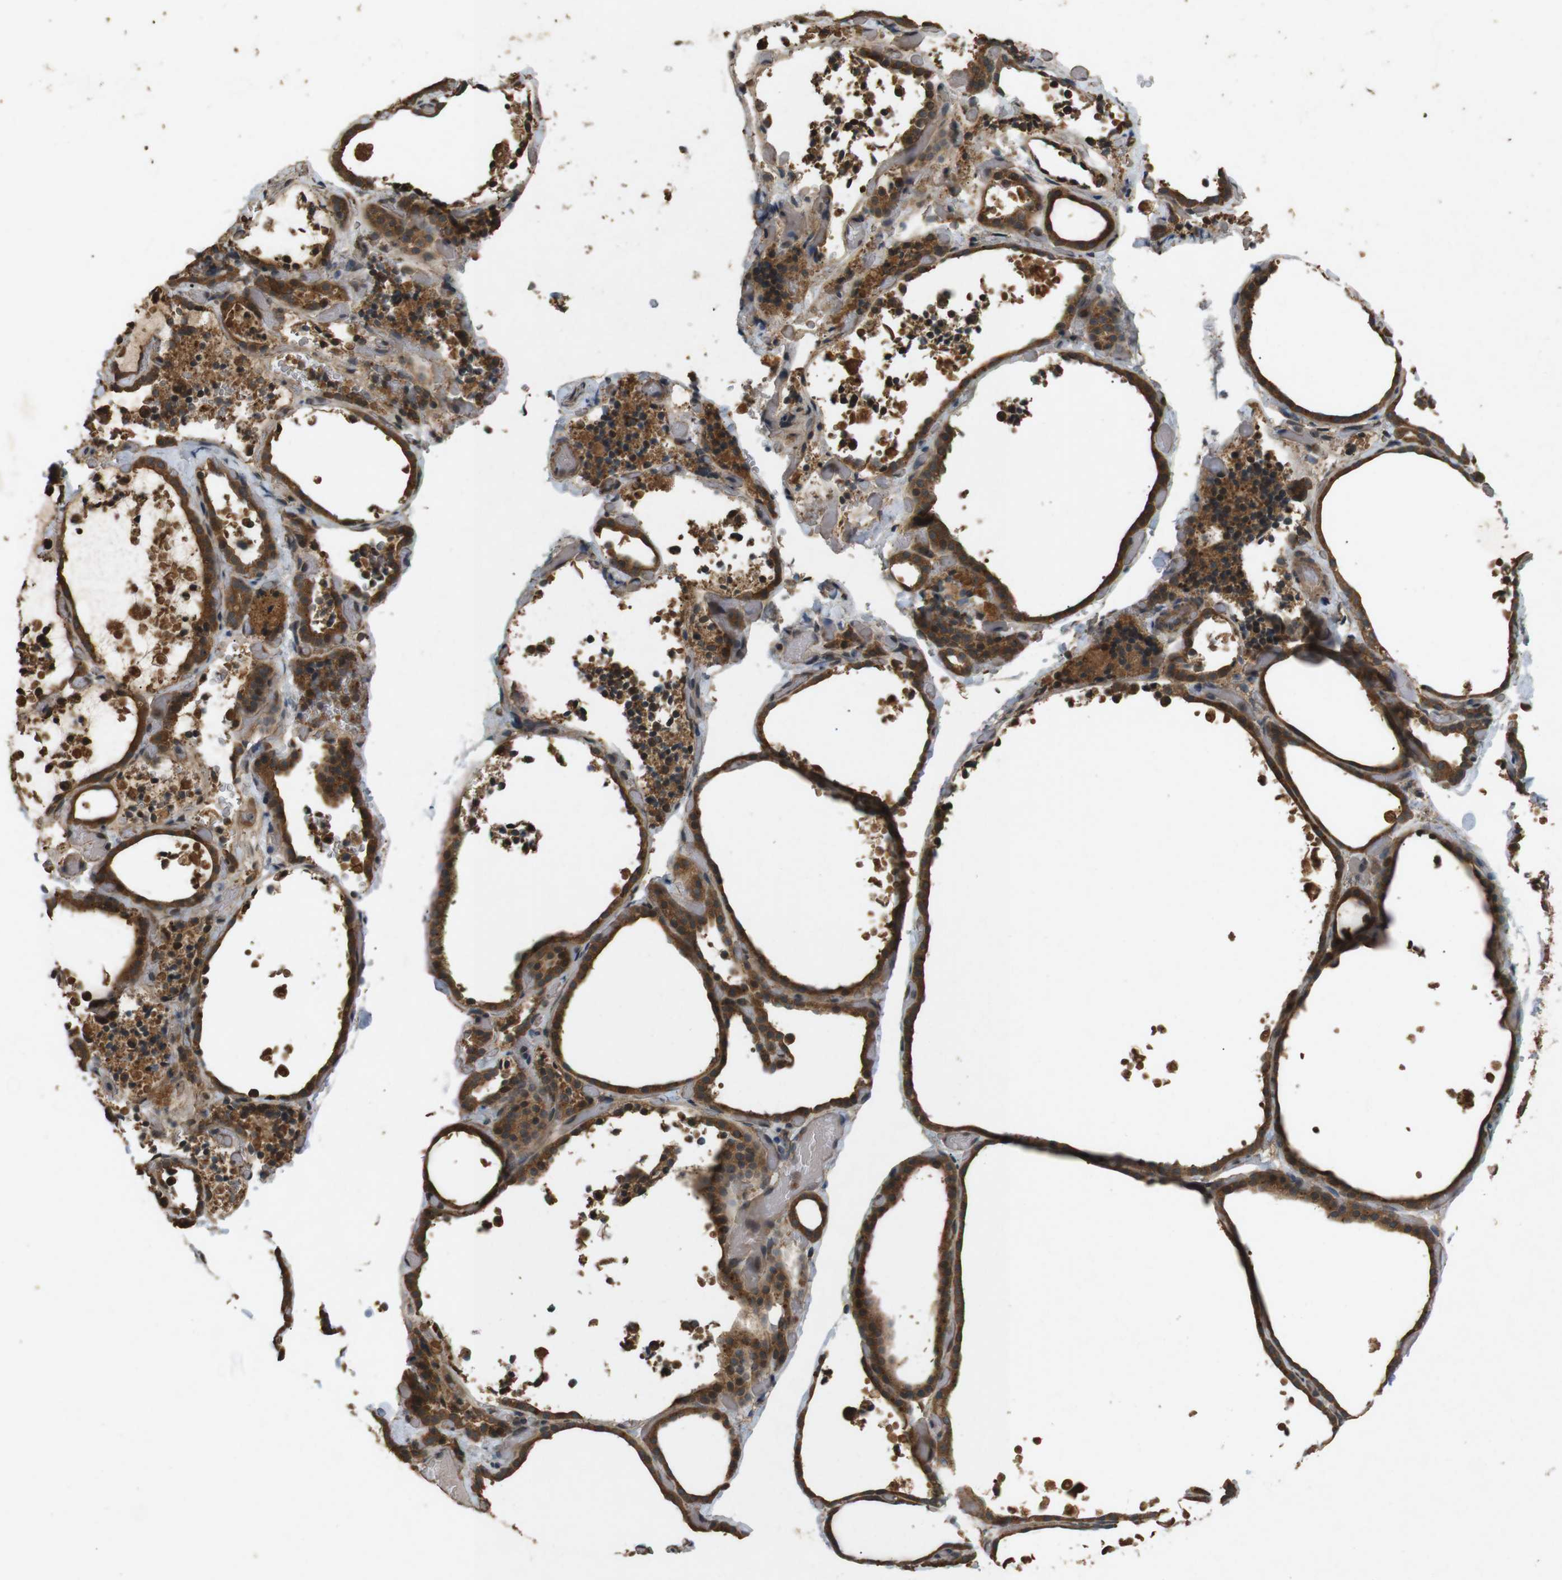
{"staining": {"intensity": "strong", "quantity": ">75%", "location": "cytoplasmic/membranous"}, "tissue": "thyroid gland", "cell_type": "Glandular cells", "image_type": "normal", "snomed": [{"axis": "morphology", "description": "Normal tissue, NOS"}, {"axis": "topography", "description": "Thyroid gland"}], "caption": "IHC image of unremarkable thyroid gland stained for a protein (brown), which reveals high levels of strong cytoplasmic/membranous positivity in approximately >75% of glandular cells.", "gene": "TAP1", "patient": {"sex": "female", "age": 44}}